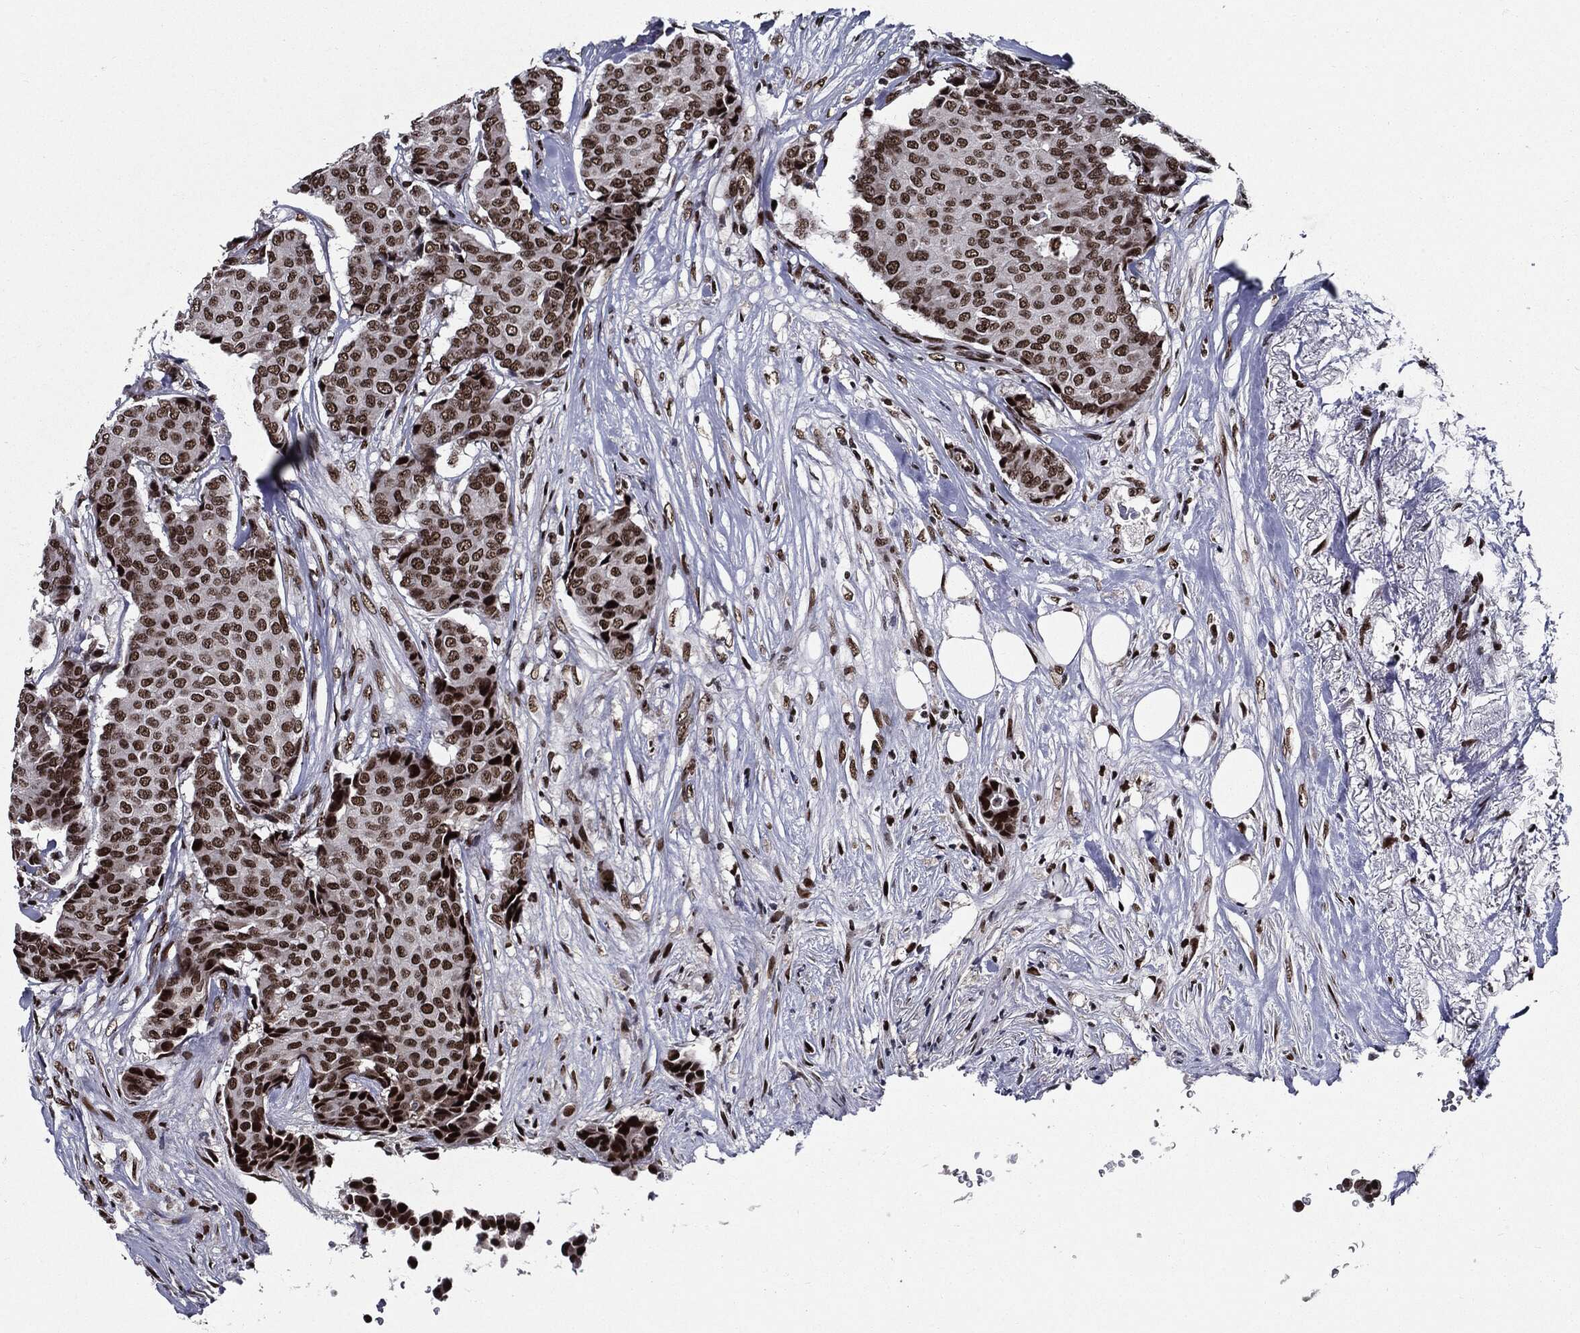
{"staining": {"intensity": "strong", "quantity": ">75%", "location": "nuclear"}, "tissue": "breast cancer", "cell_type": "Tumor cells", "image_type": "cancer", "snomed": [{"axis": "morphology", "description": "Duct carcinoma"}, {"axis": "topography", "description": "Breast"}], "caption": "Breast infiltrating ductal carcinoma was stained to show a protein in brown. There is high levels of strong nuclear expression in approximately >75% of tumor cells. Using DAB (brown) and hematoxylin (blue) stains, captured at high magnification using brightfield microscopy.", "gene": "ZFP91", "patient": {"sex": "female", "age": 75}}